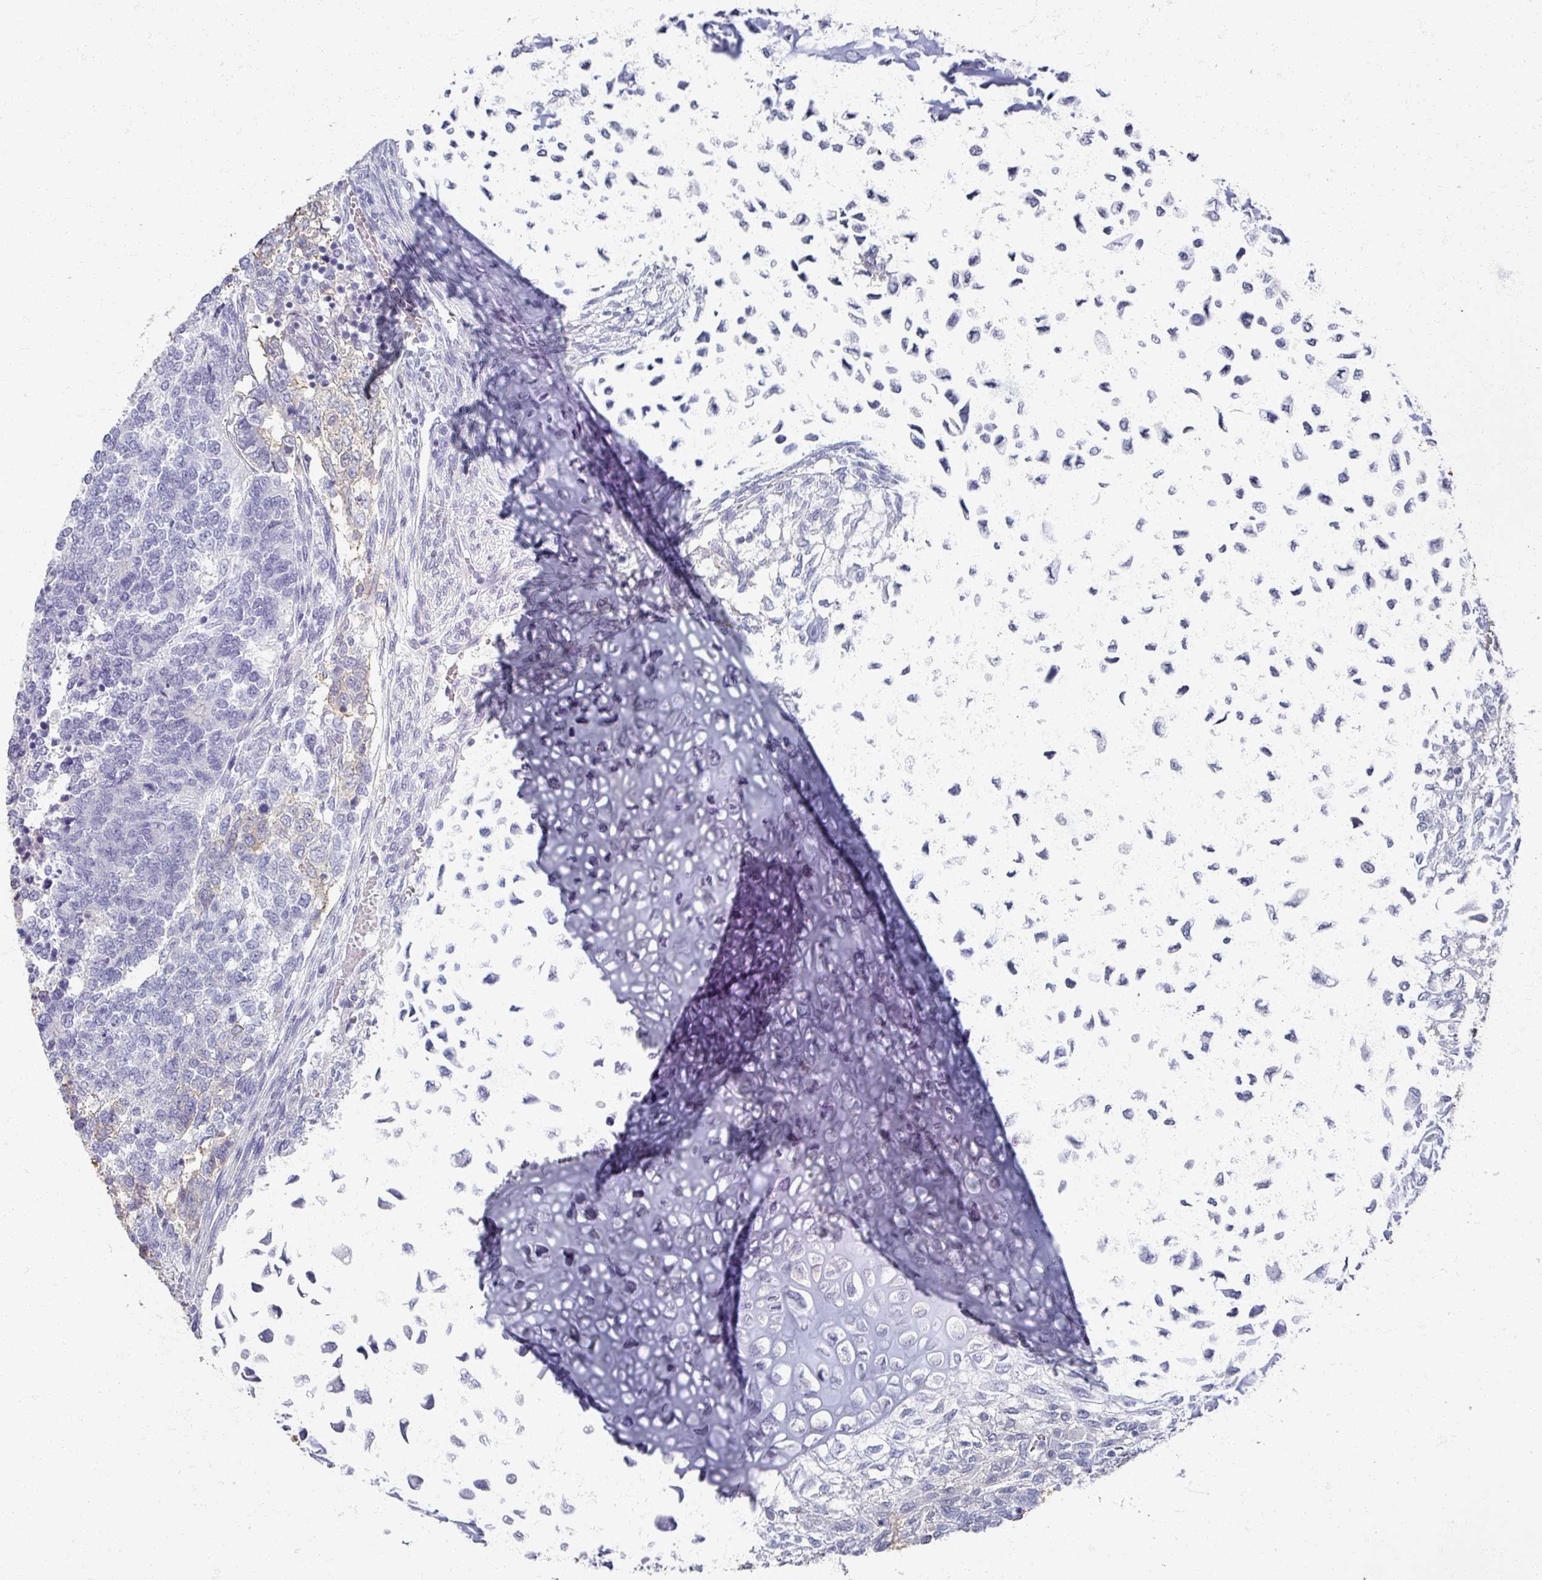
{"staining": {"intensity": "weak", "quantity": "<25%", "location": "cytoplasmic/membranous"}, "tissue": "testis cancer", "cell_type": "Tumor cells", "image_type": "cancer", "snomed": [{"axis": "morphology", "description": "Carcinoma, Embryonal, NOS"}, {"axis": "topography", "description": "Testis"}], "caption": "Testis embryonal carcinoma stained for a protein using immunohistochemistry (IHC) reveals no positivity tumor cells.", "gene": "OMG", "patient": {"sex": "male", "age": 23}}